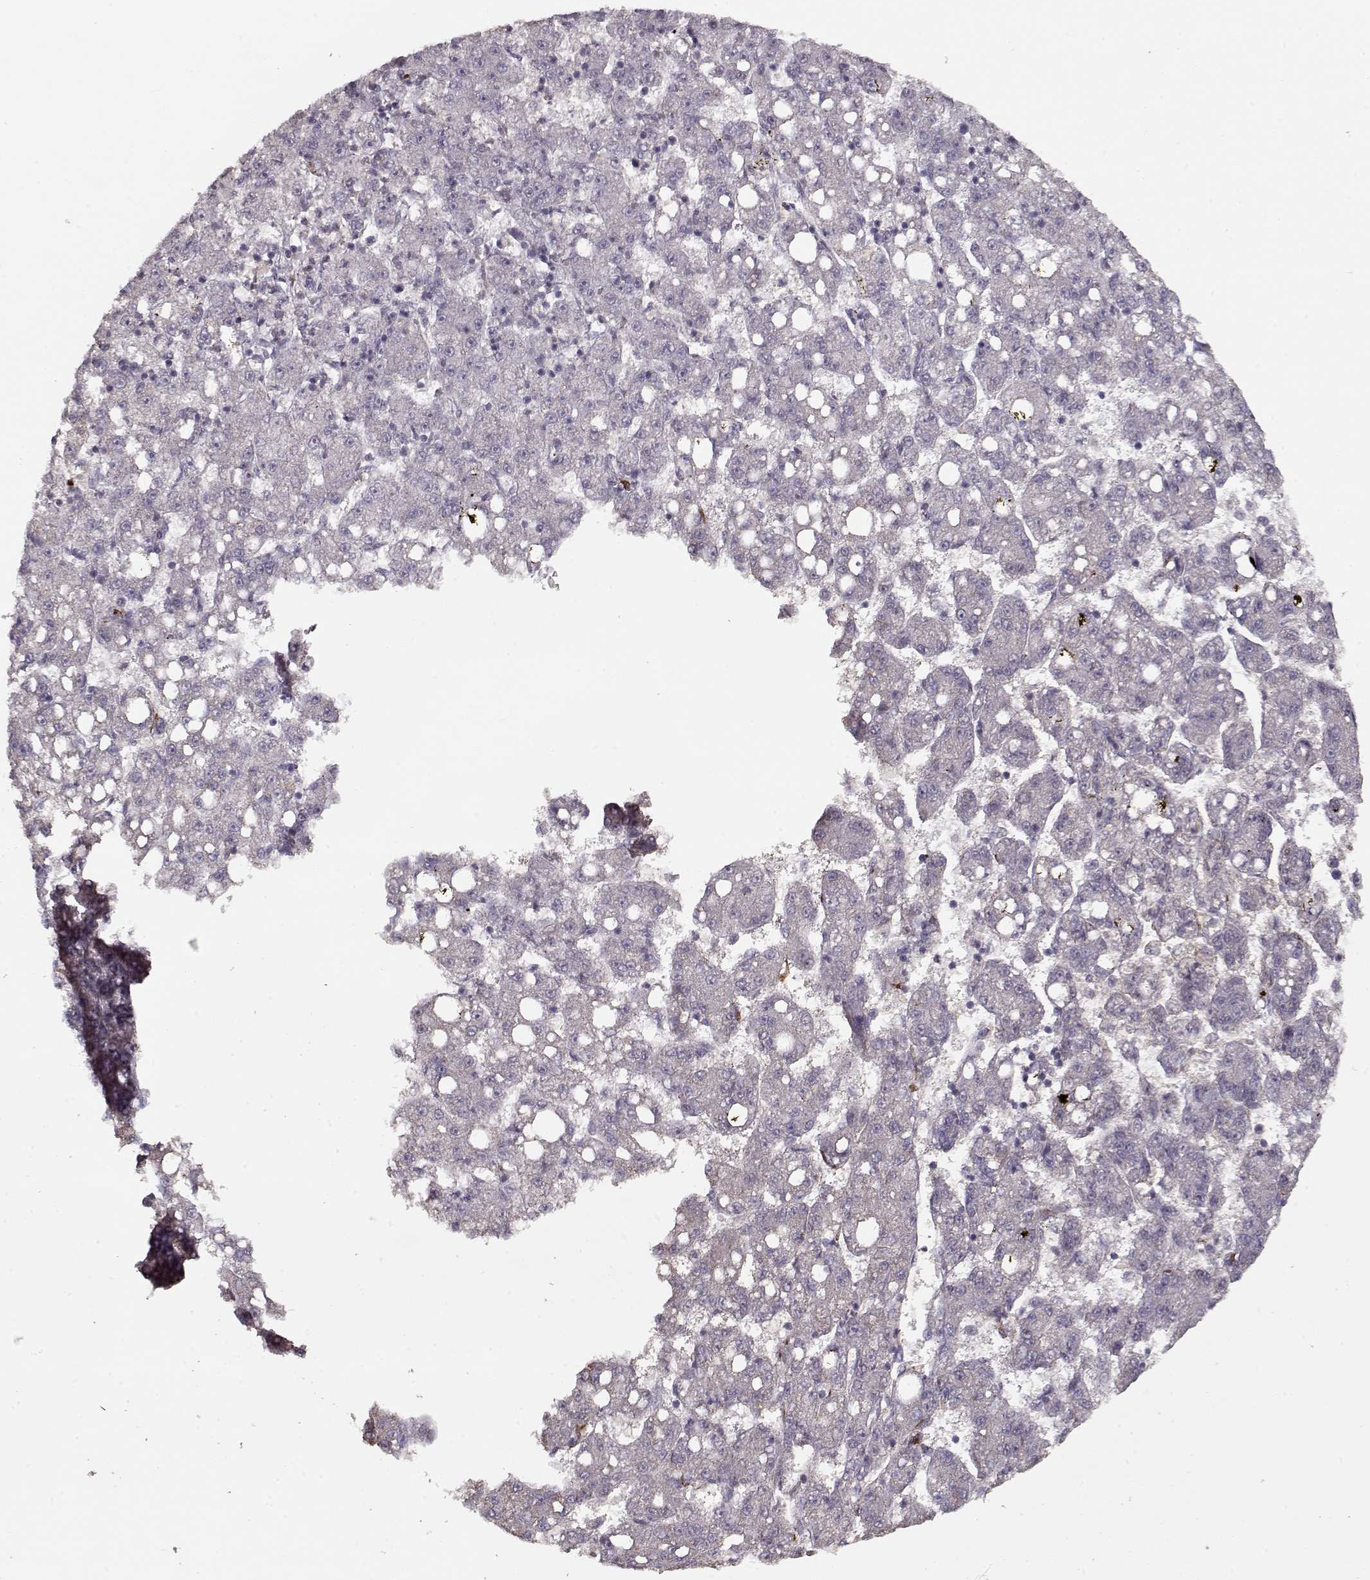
{"staining": {"intensity": "negative", "quantity": "none", "location": "none"}, "tissue": "liver cancer", "cell_type": "Tumor cells", "image_type": "cancer", "snomed": [{"axis": "morphology", "description": "Carcinoma, Hepatocellular, NOS"}, {"axis": "topography", "description": "Liver"}], "caption": "Immunohistochemistry (IHC) image of neoplastic tissue: liver cancer stained with DAB reveals no significant protein staining in tumor cells.", "gene": "LAMA2", "patient": {"sex": "female", "age": 65}}